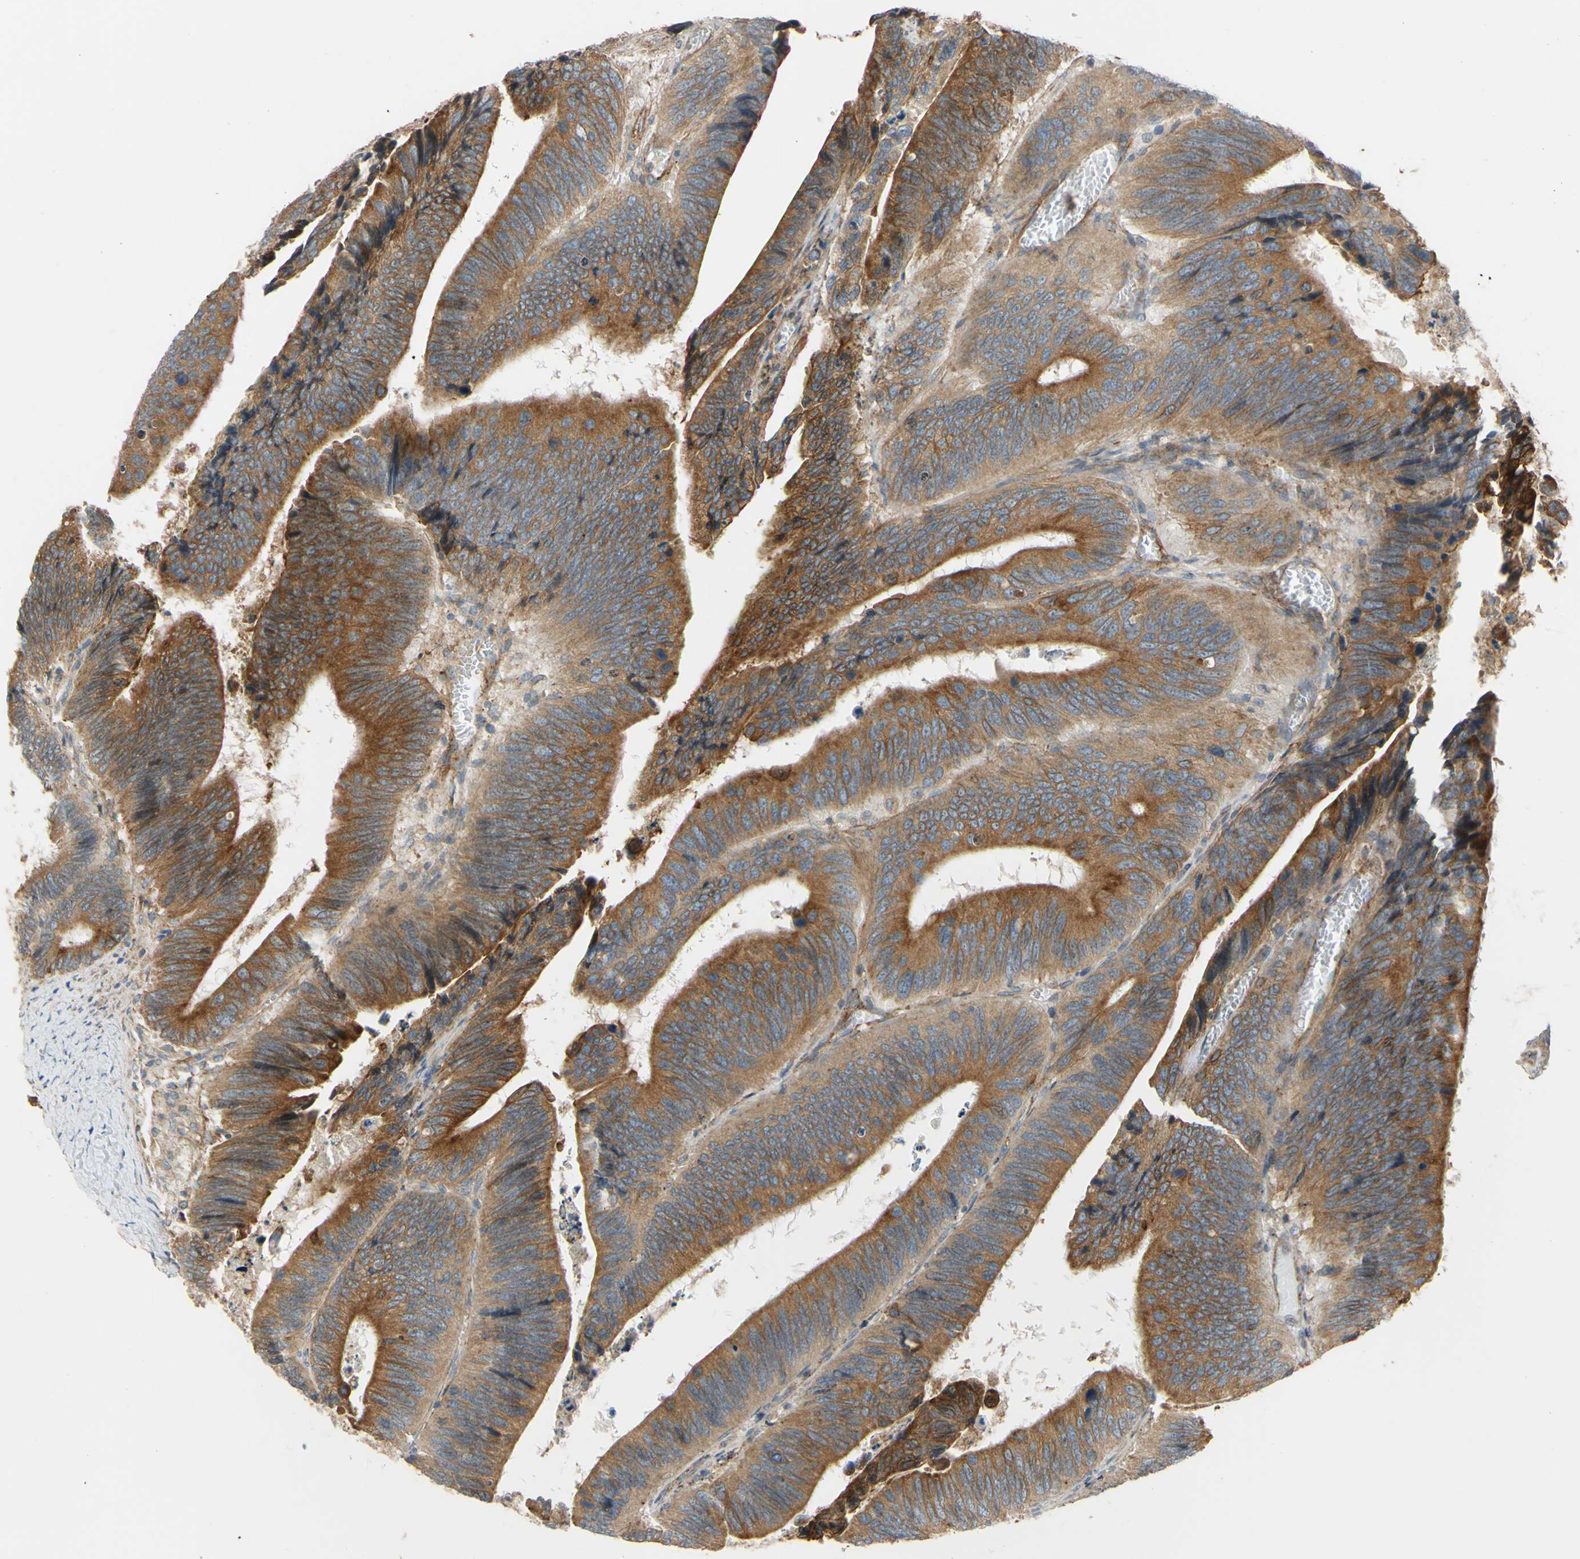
{"staining": {"intensity": "moderate", "quantity": "25%-75%", "location": "cytoplasmic/membranous"}, "tissue": "colorectal cancer", "cell_type": "Tumor cells", "image_type": "cancer", "snomed": [{"axis": "morphology", "description": "Adenocarcinoma, NOS"}, {"axis": "topography", "description": "Colon"}], "caption": "Protein positivity by immunohistochemistry (IHC) exhibits moderate cytoplasmic/membranous positivity in approximately 25%-75% of tumor cells in adenocarcinoma (colorectal).", "gene": "POR", "patient": {"sex": "male", "age": 72}}